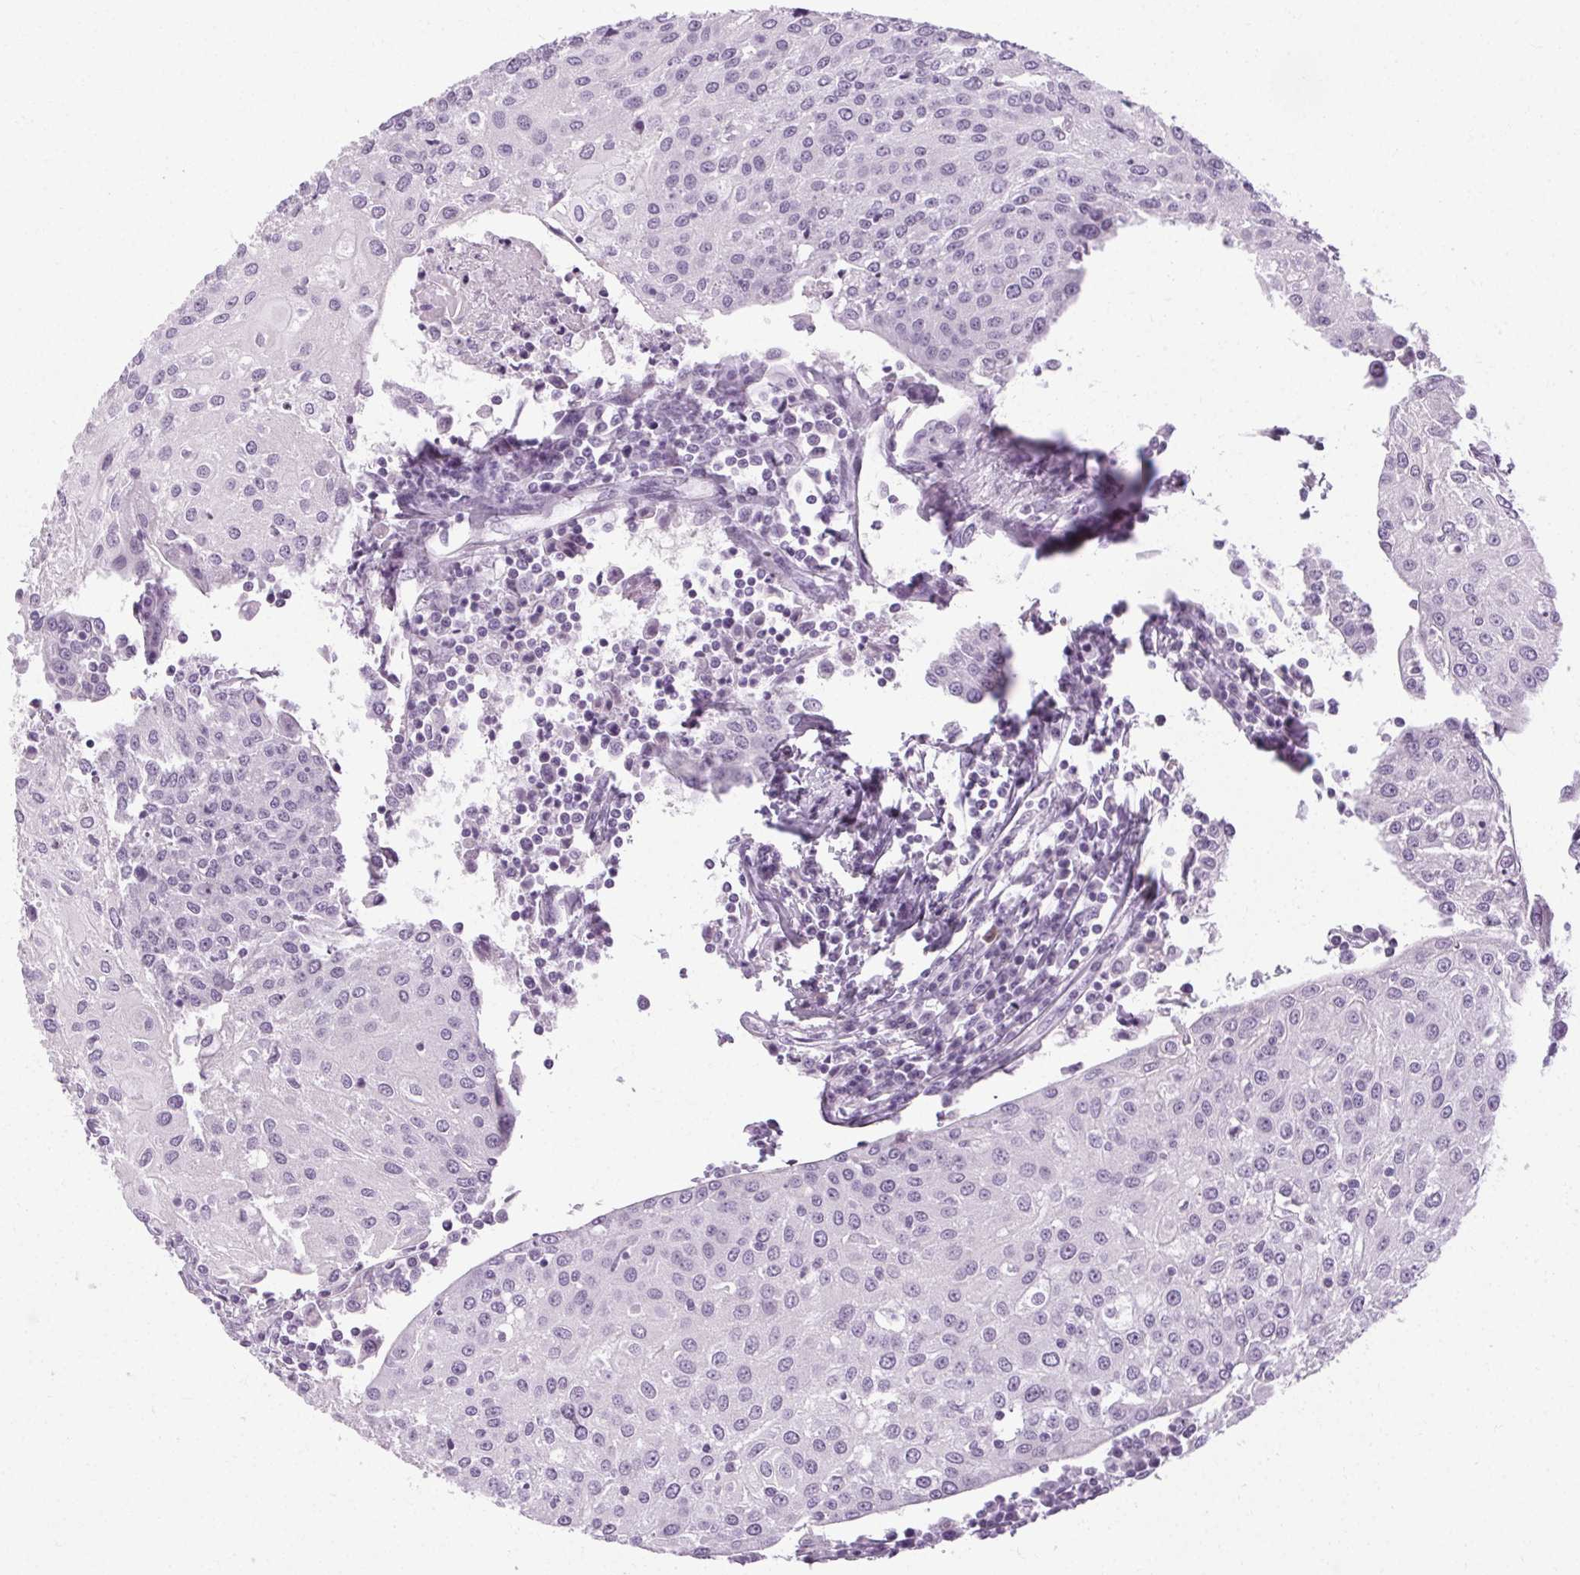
{"staining": {"intensity": "negative", "quantity": "none", "location": "none"}, "tissue": "urothelial cancer", "cell_type": "Tumor cells", "image_type": "cancer", "snomed": [{"axis": "morphology", "description": "Urothelial carcinoma, High grade"}, {"axis": "topography", "description": "Urinary bladder"}], "caption": "Immunohistochemistry (IHC) photomicrograph of neoplastic tissue: human urothelial cancer stained with DAB displays no significant protein positivity in tumor cells.", "gene": "POMC", "patient": {"sex": "female", "age": 85}}